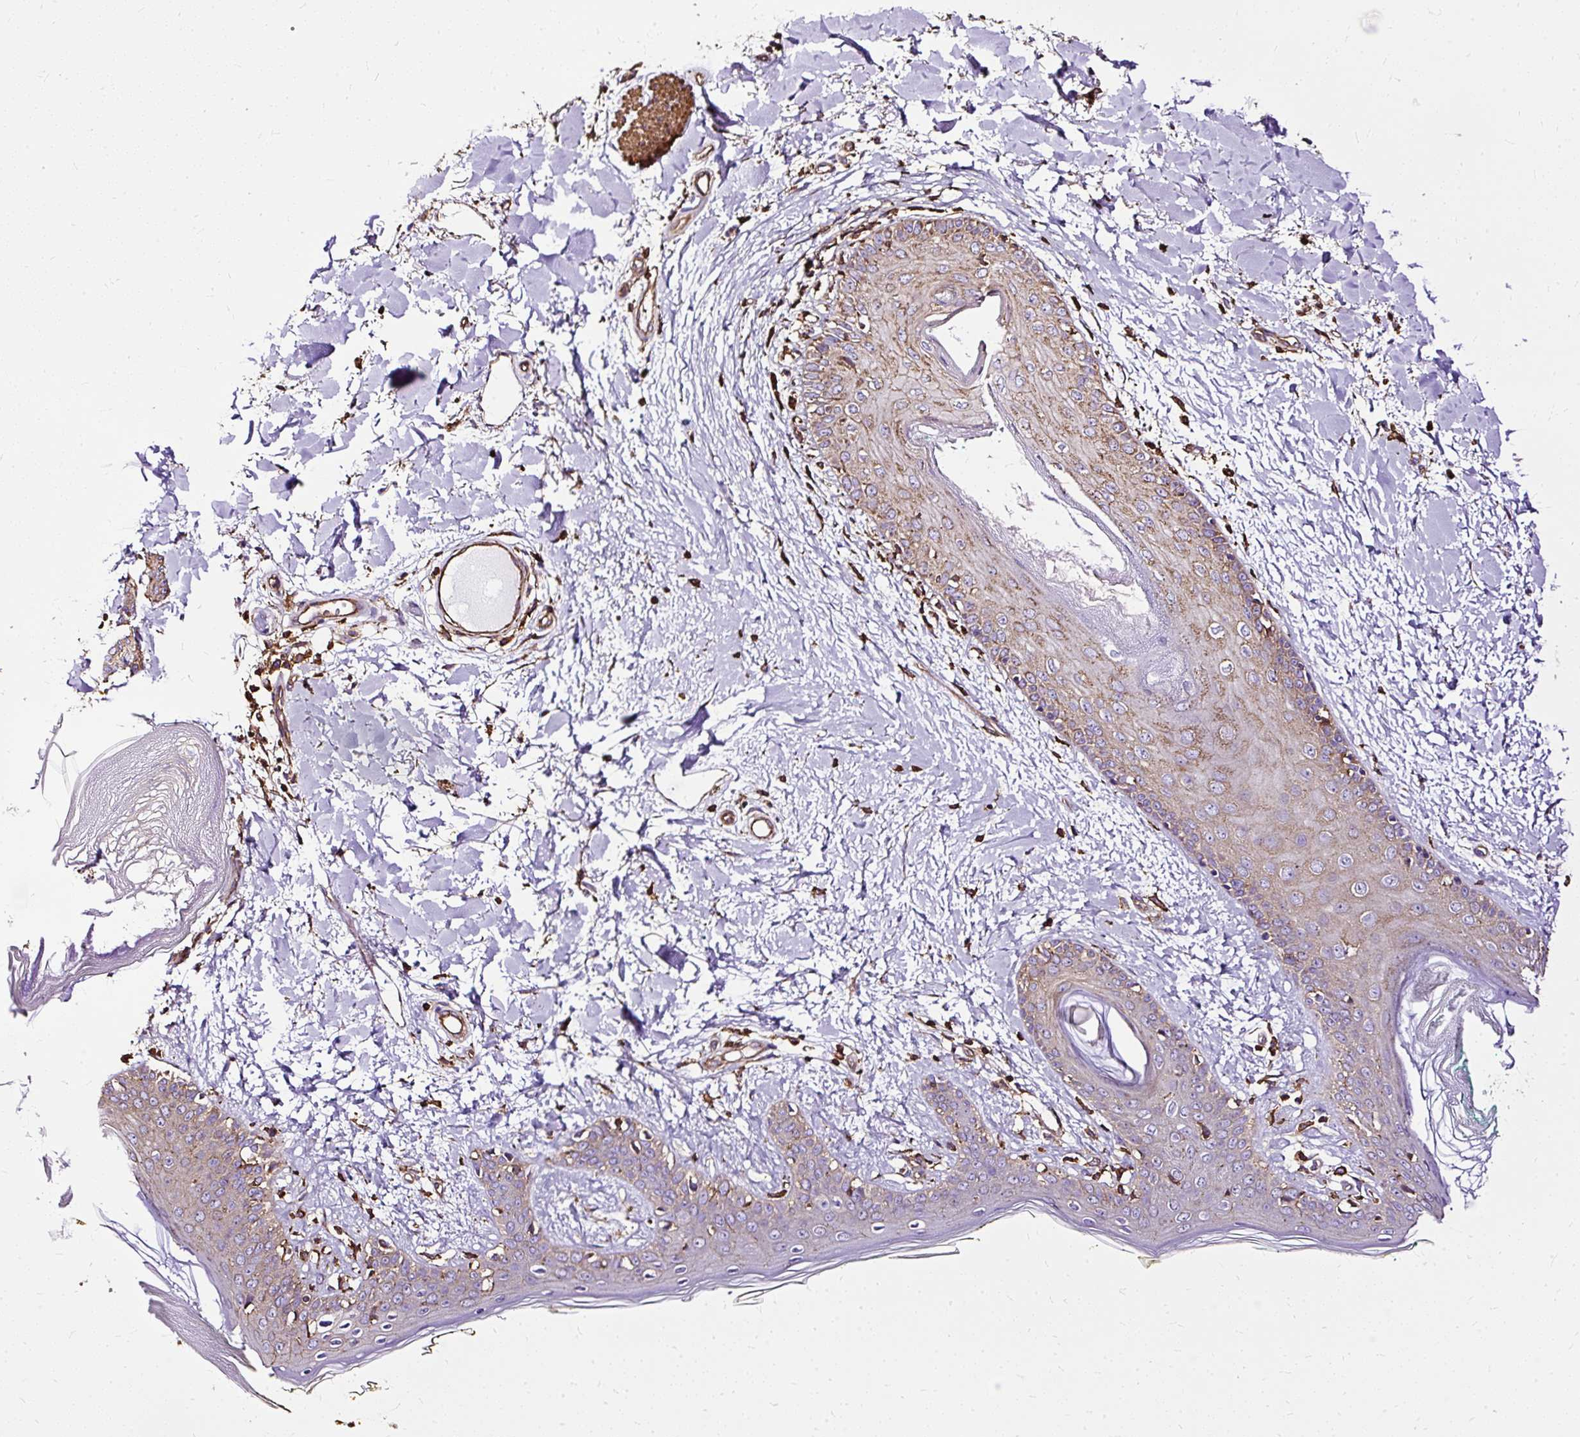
{"staining": {"intensity": "strong", "quantity": ">75%", "location": "cytoplasmic/membranous"}, "tissue": "skin", "cell_type": "Fibroblasts", "image_type": "normal", "snomed": [{"axis": "morphology", "description": "Normal tissue, NOS"}, {"axis": "topography", "description": "Skin"}], "caption": "A high amount of strong cytoplasmic/membranous positivity is seen in about >75% of fibroblasts in unremarkable skin. (IHC, brightfield microscopy, high magnification).", "gene": "KLHL11", "patient": {"sex": "female", "age": 34}}